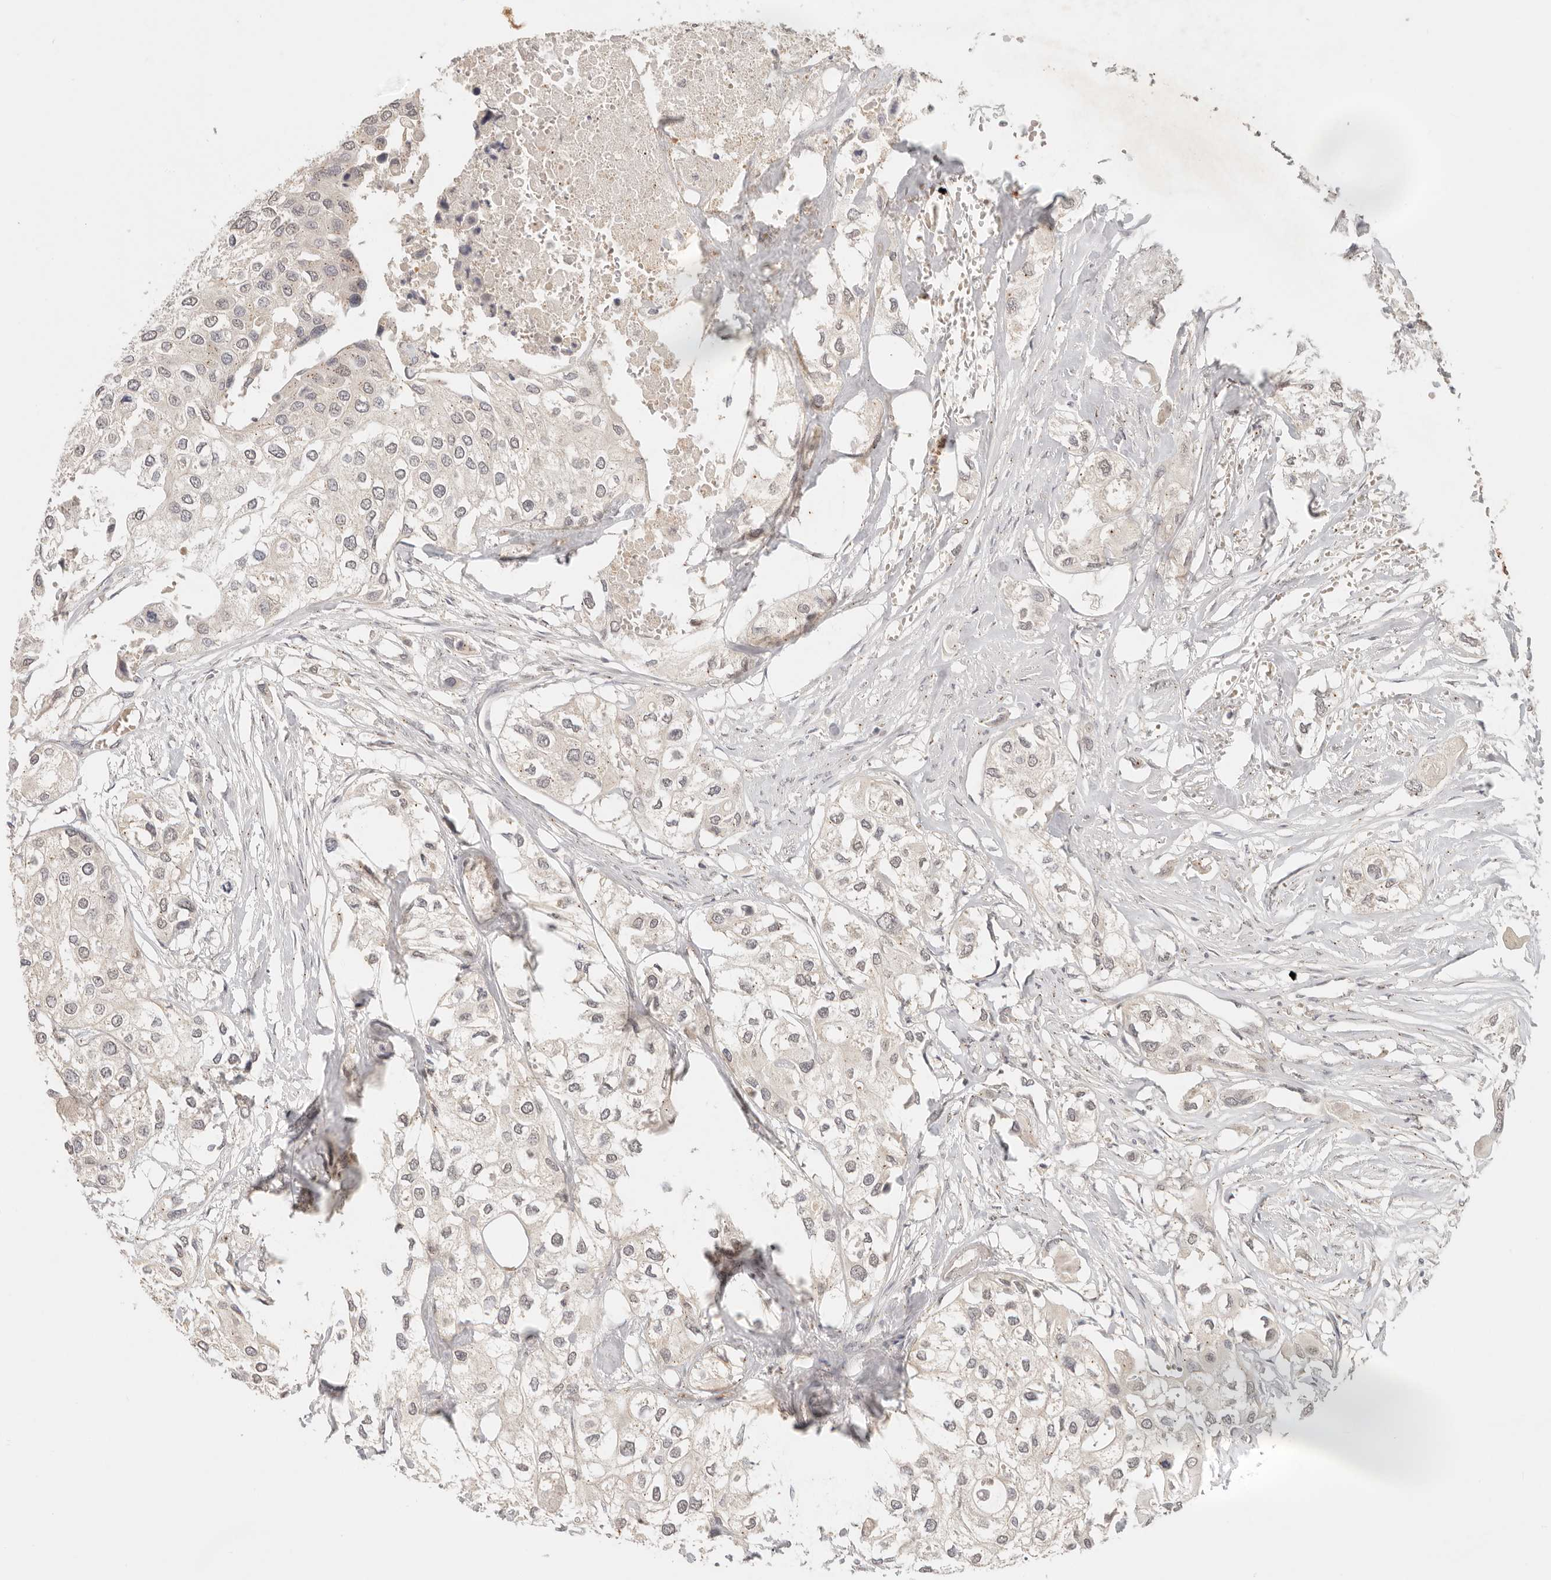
{"staining": {"intensity": "weak", "quantity": "<25%", "location": "cytoplasmic/membranous"}, "tissue": "urothelial cancer", "cell_type": "Tumor cells", "image_type": "cancer", "snomed": [{"axis": "morphology", "description": "Urothelial carcinoma, High grade"}, {"axis": "topography", "description": "Urinary bladder"}], "caption": "A histopathology image of human urothelial cancer is negative for staining in tumor cells.", "gene": "LMO4", "patient": {"sex": "male", "age": 64}}